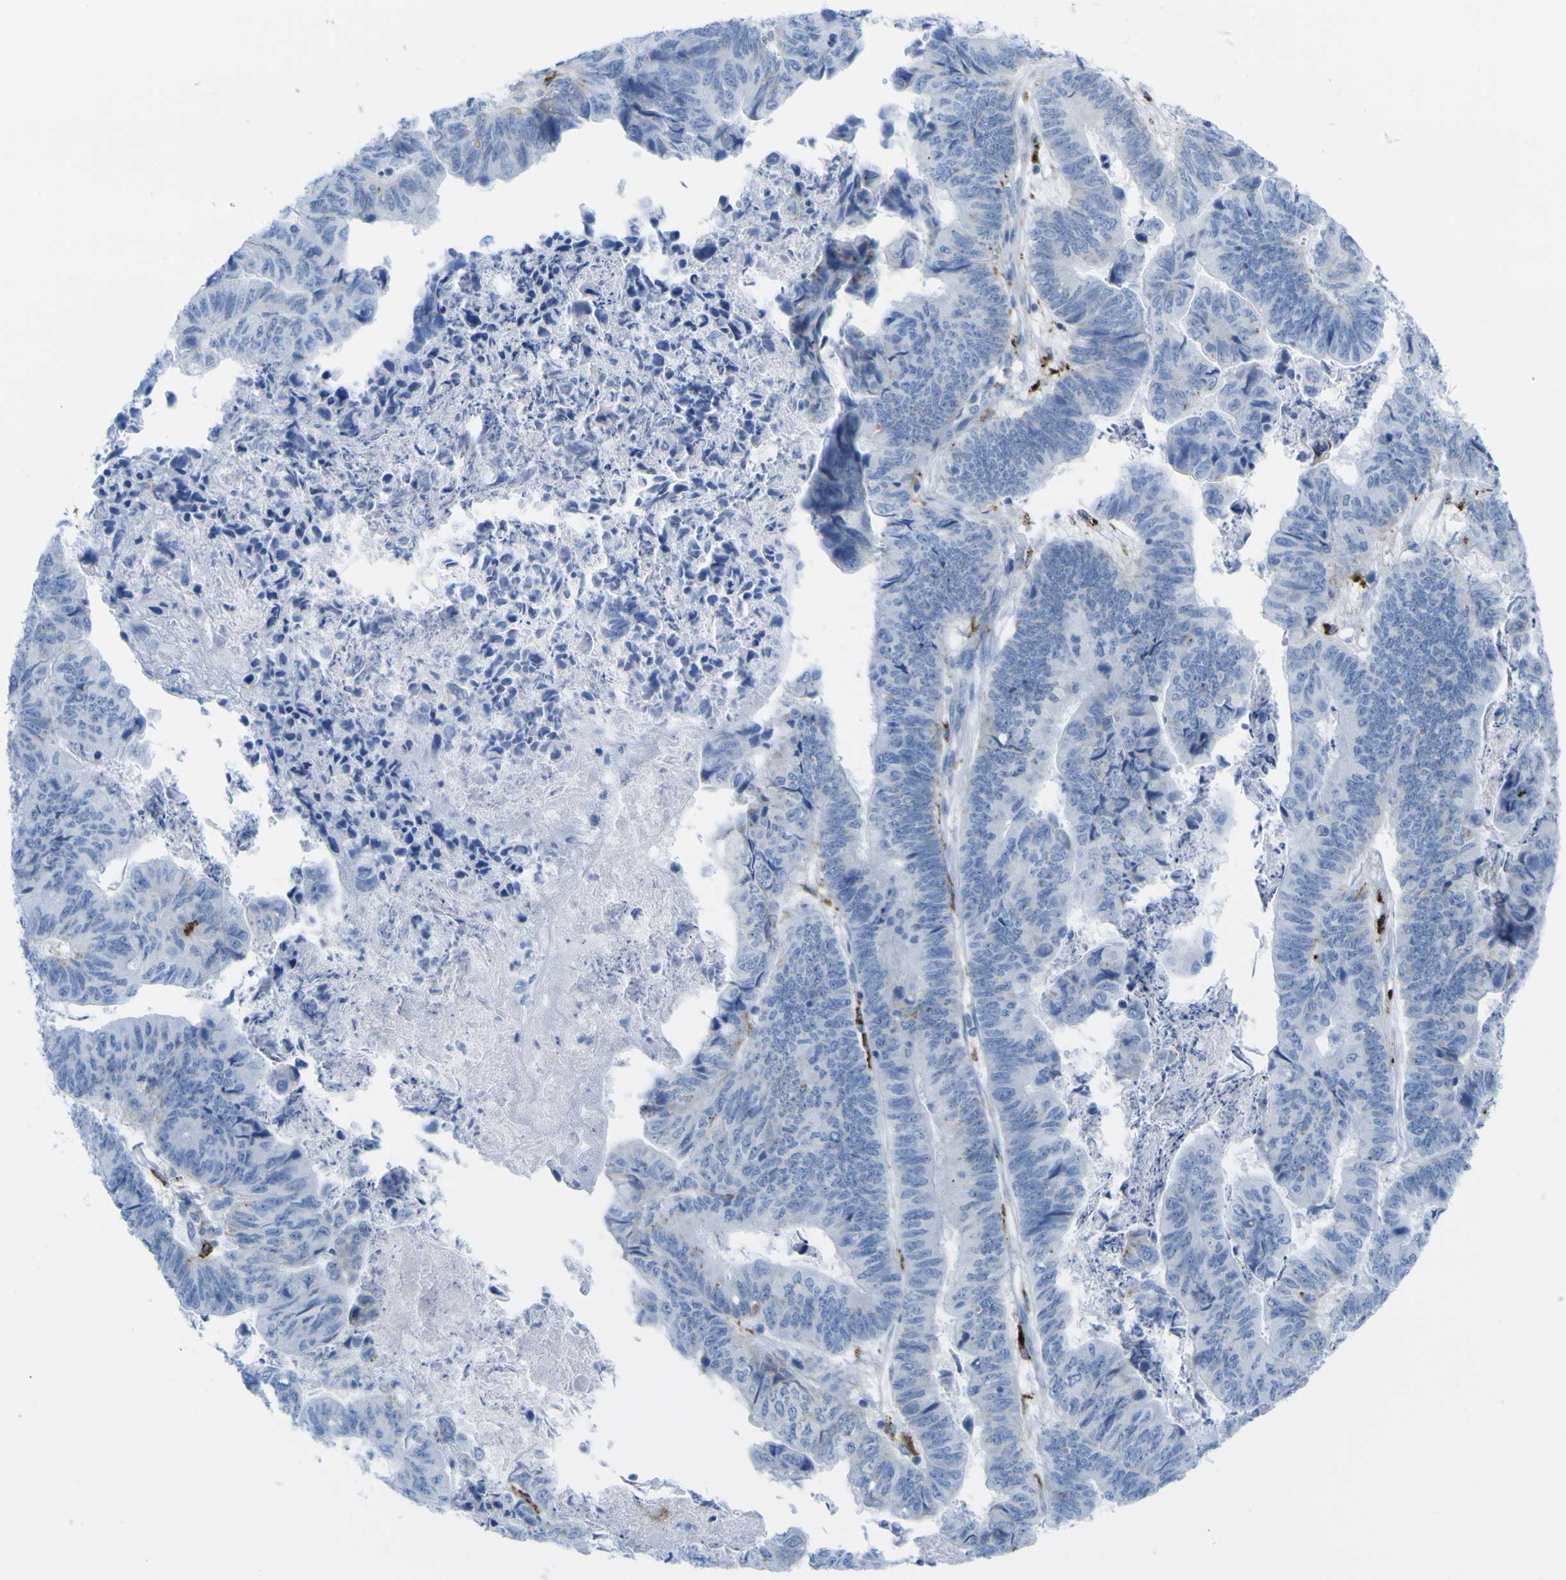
{"staining": {"intensity": "negative", "quantity": "none", "location": "none"}, "tissue": "stomach cancer", "cell_type": "Tumor cells", "image_type": "cancer", "snomed": [{"axis": "morphology", "description": "Adenocarcinoma, NOS"}, {"axis": "topography", "description": "Stomach, lower"}], "caption": "High magnification brightfield microscopy of stomach cancer (adenocarcinoma) stained with DAB (3,3'-diaminobenzidine) (brown) and counterstained with hematoxylin (blue): tumor cells show no significant staining.", "gene": "PLD3", "patient": {"sex": "male", "age": 77}}